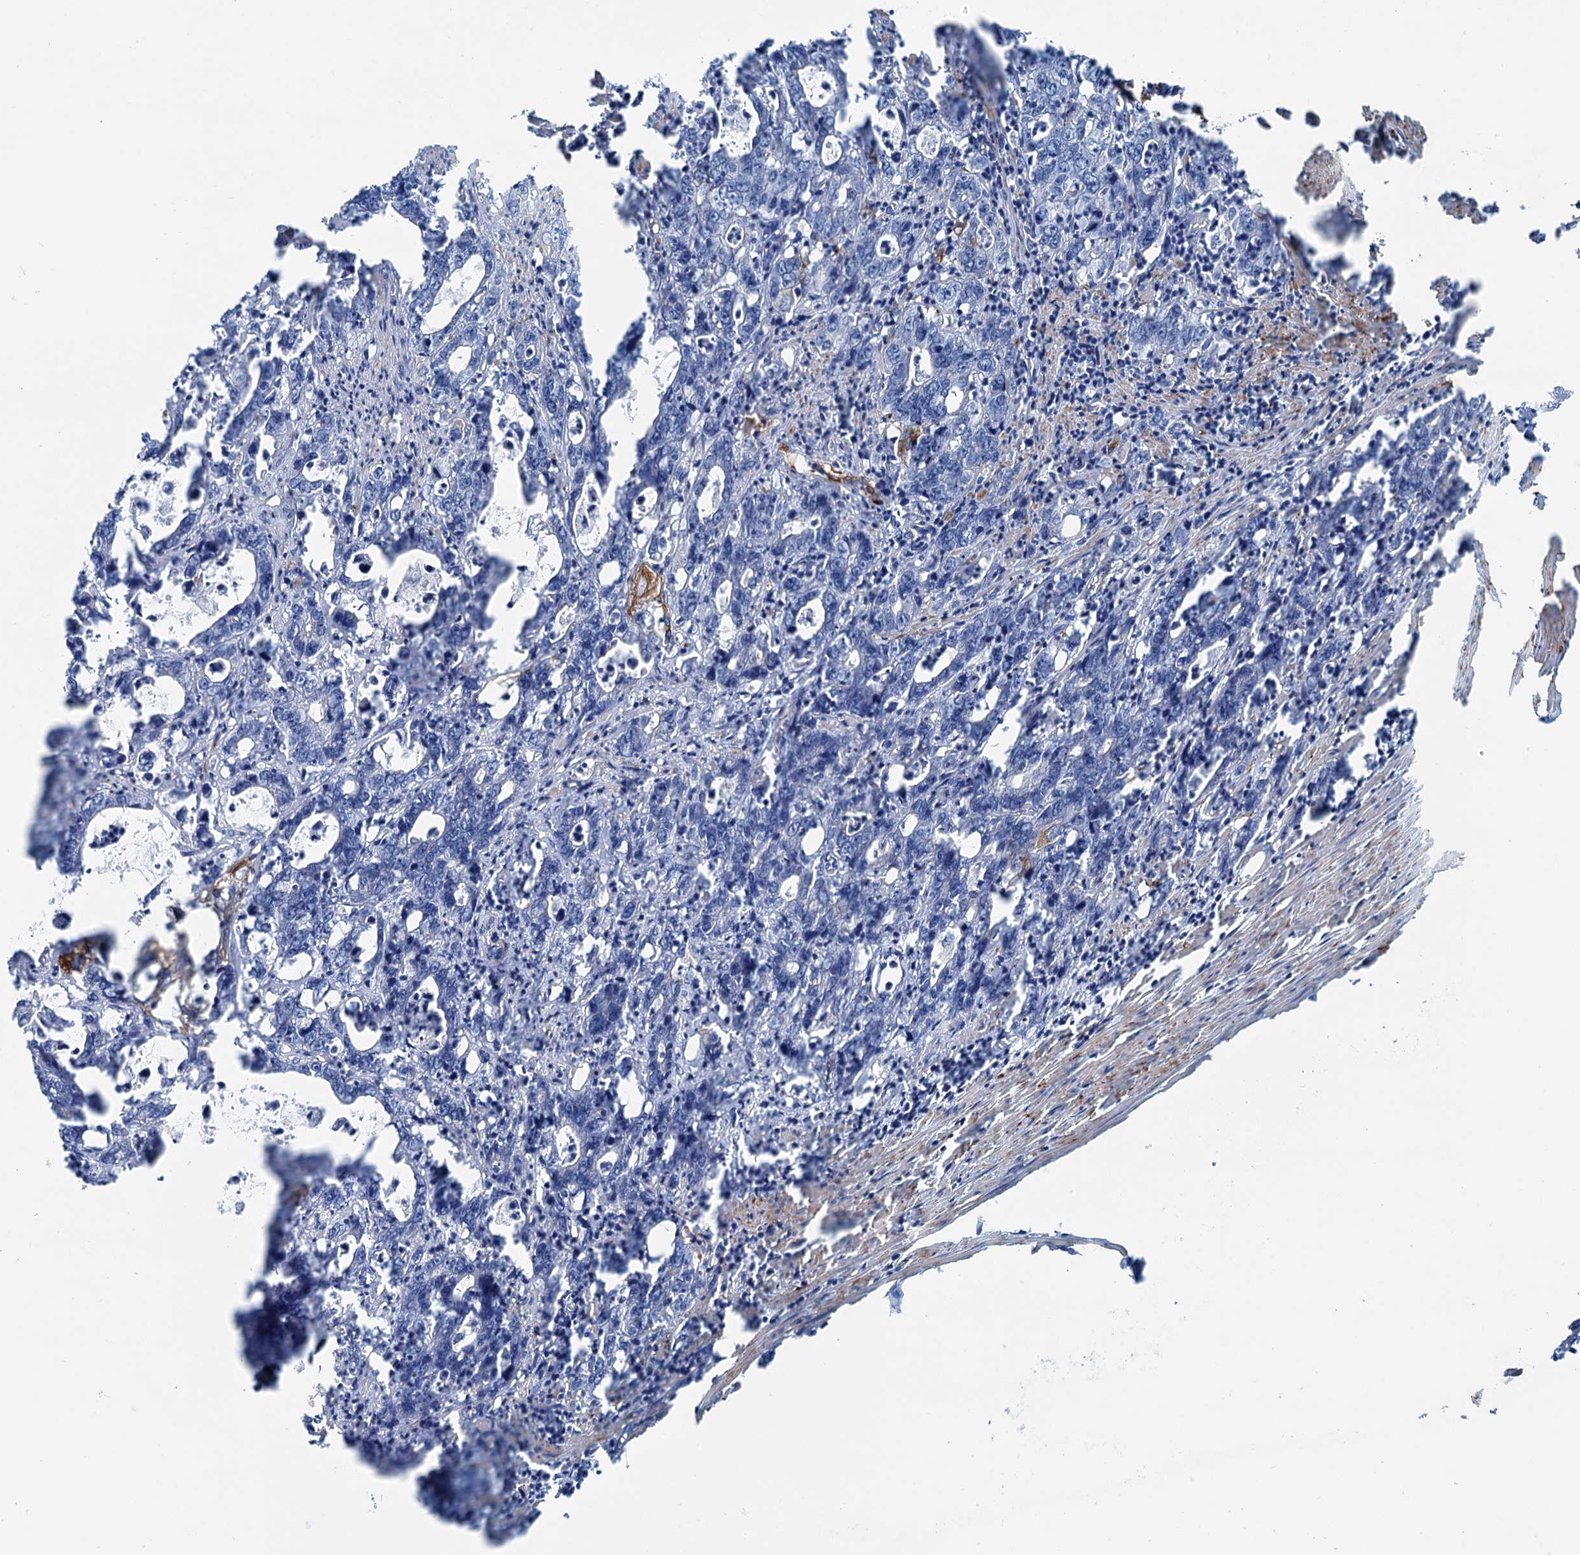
{"staining": {"intensity": "negative", "quantity": "none", "location": "none"}, "tissue": "colorectal cancer", "cell_type": "Tumor cells", "image_type": "cancer", "snomed": [{"axis": "morphology", "description": "Adenocarcinoma, NOS"}, {"axis": "topography", "description": "Colon"}], "caption": "Colorectal cancer (adenocarcinoma) stained for a protein using IHC shows no staining tumor cells.", "gene": "CALCOCO1", "patient": {"sex": "female", "age": 75}}